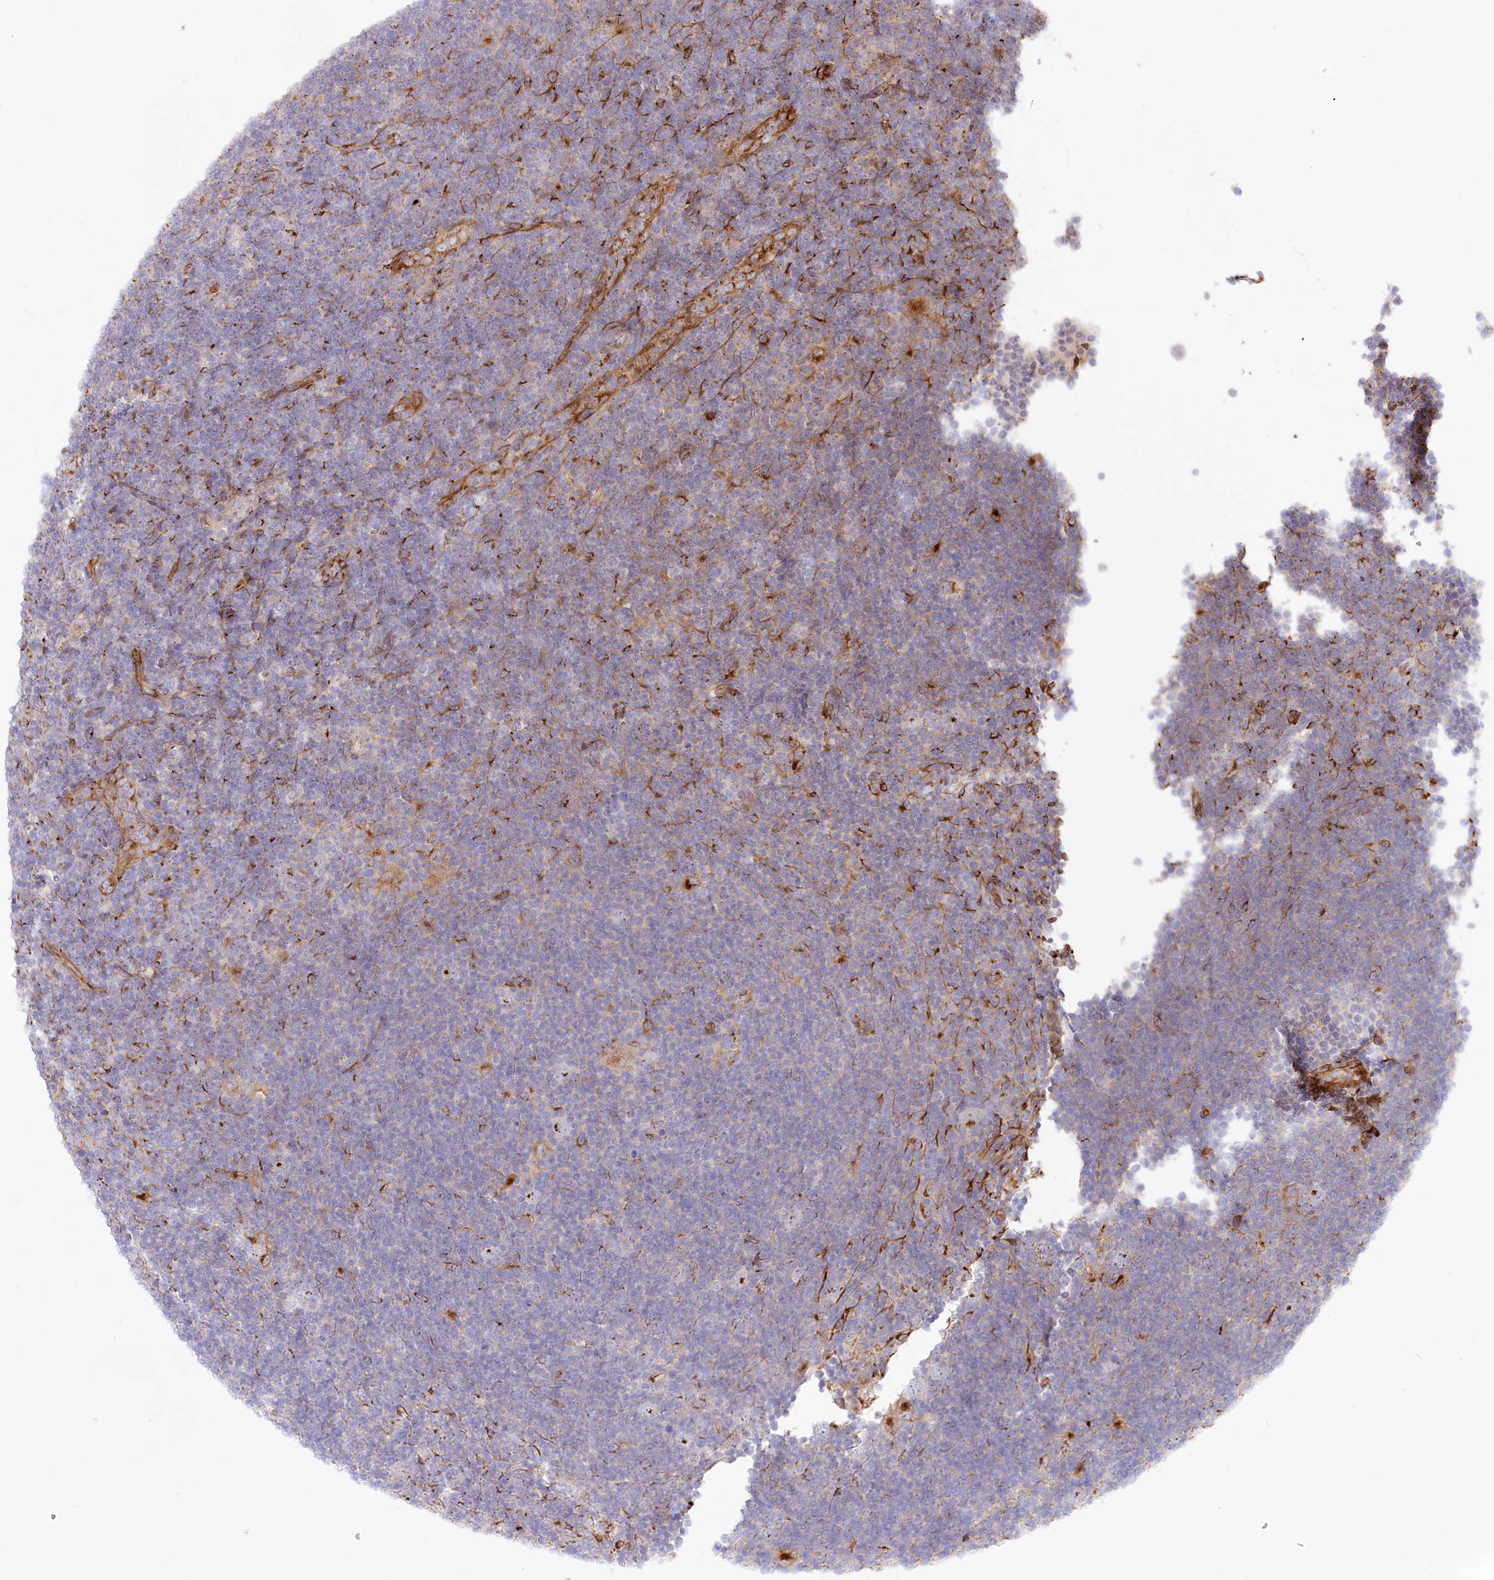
{"staining": {"intensity": "negative", "quantity": "none", "location": "none"}, "tissue": "lymphoma", "cell_type": "Tumor cells", "image_type": "cancer", "snomed": [{"axis": "morphology", "description": "Hodgkin's disease, NOS"}, {"axis": "topography", "description": "Lymph node"}], "caption": "The immunohistochemistry photomicrograph has no significant positivity in tumor cells of lymphoma tissue.", "gene": "ABRAXAS2", "patient": {"sex": "female", "age": 57}}